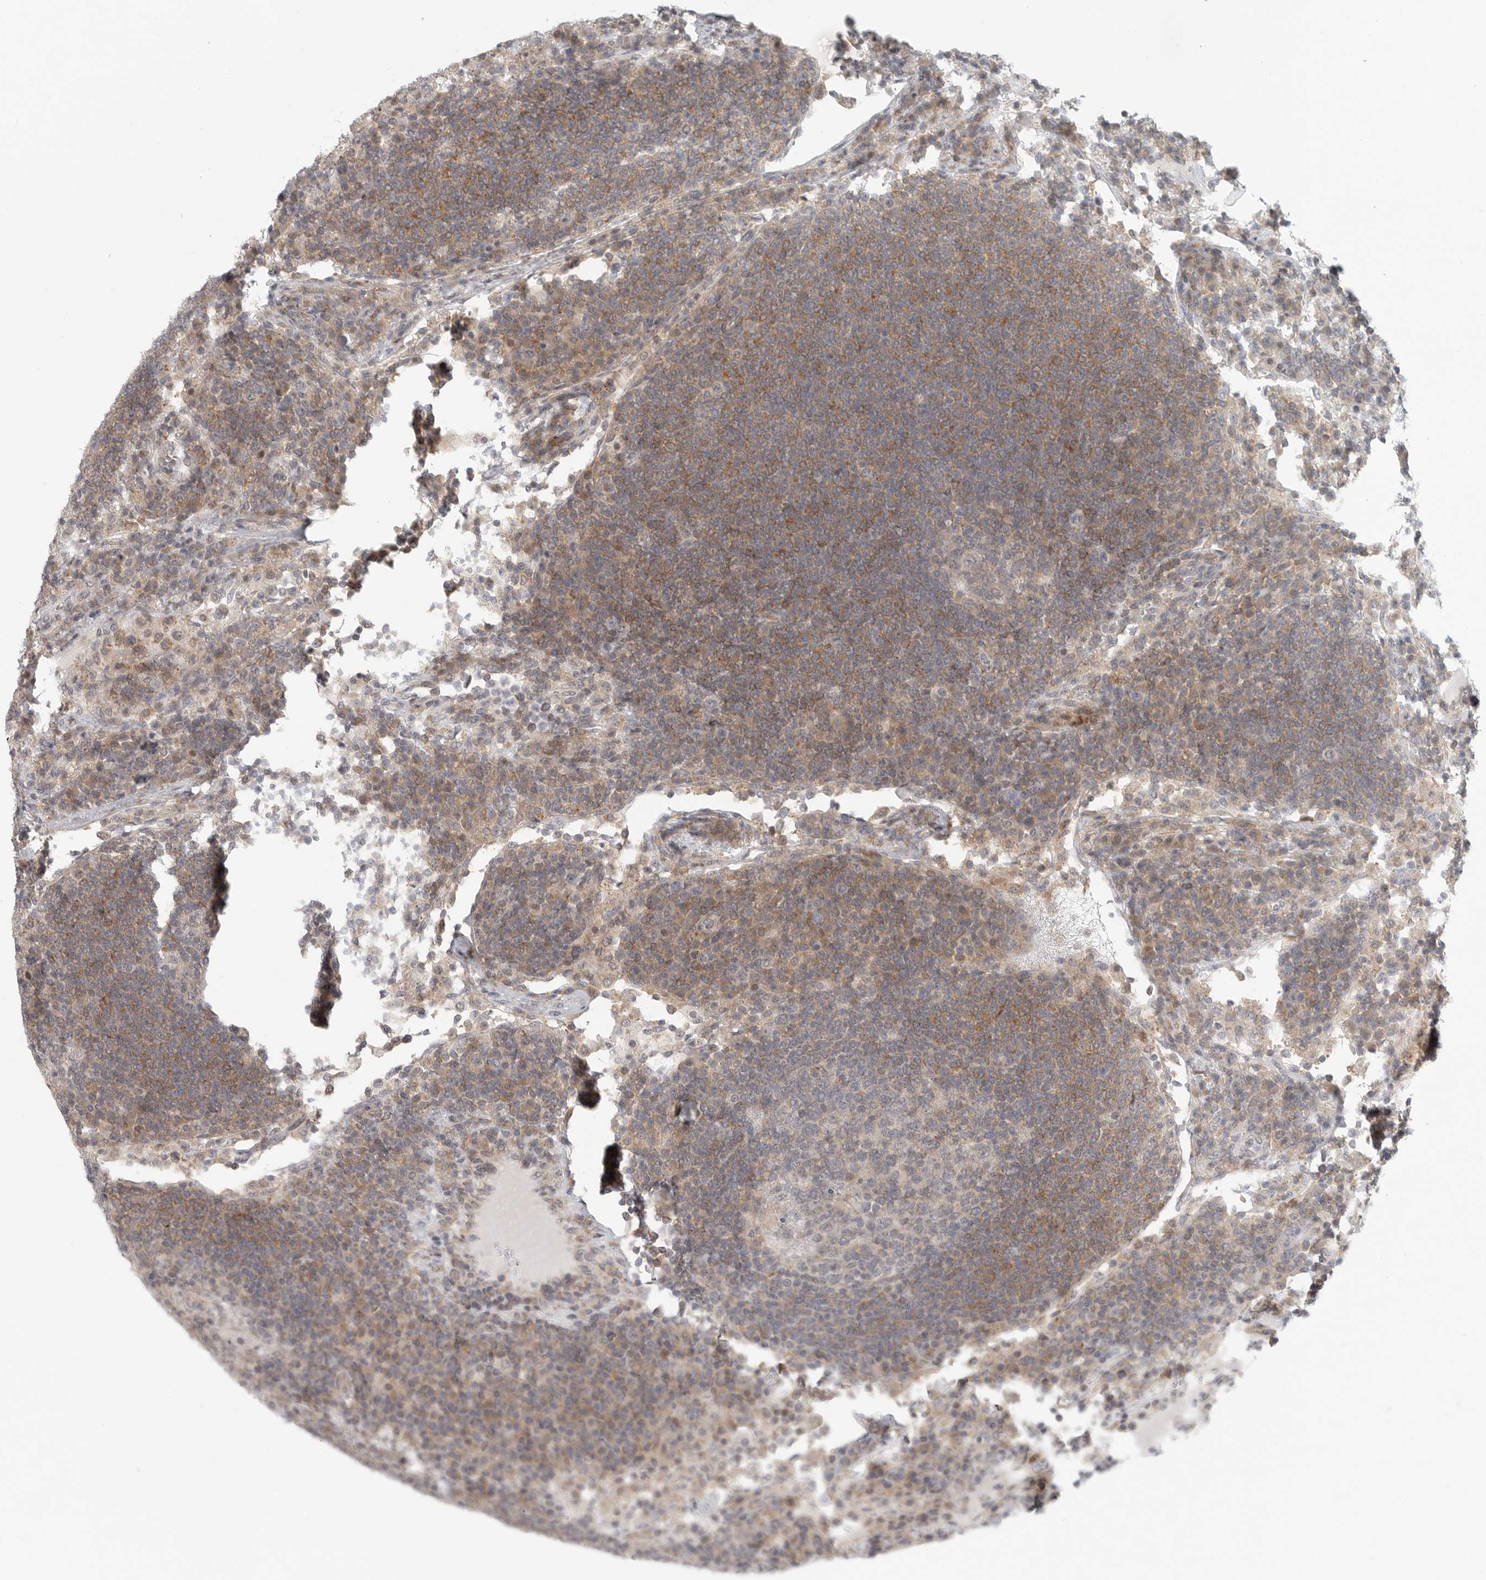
{"staining": {"intensity": "weak", "quantity": "25%-75%", "location": "cytoplasmic/membranous"}, "tissue": "lymph node", "cell_type": "Germinal center cells", "image_type": "normal", "snomed": [{"axis": "morphology", "description": "Normal tissue, NOS"}, {"axis": "topography", "description": "Lymph node"}], "caption": "Lymph node stained with a brown dye displays weak cytoplasmic/membranous positive expression in approximately 25%-75% of germinal center cells.", "gene": "HDAC6", "patient": {"sex": "female", "age": 53}}